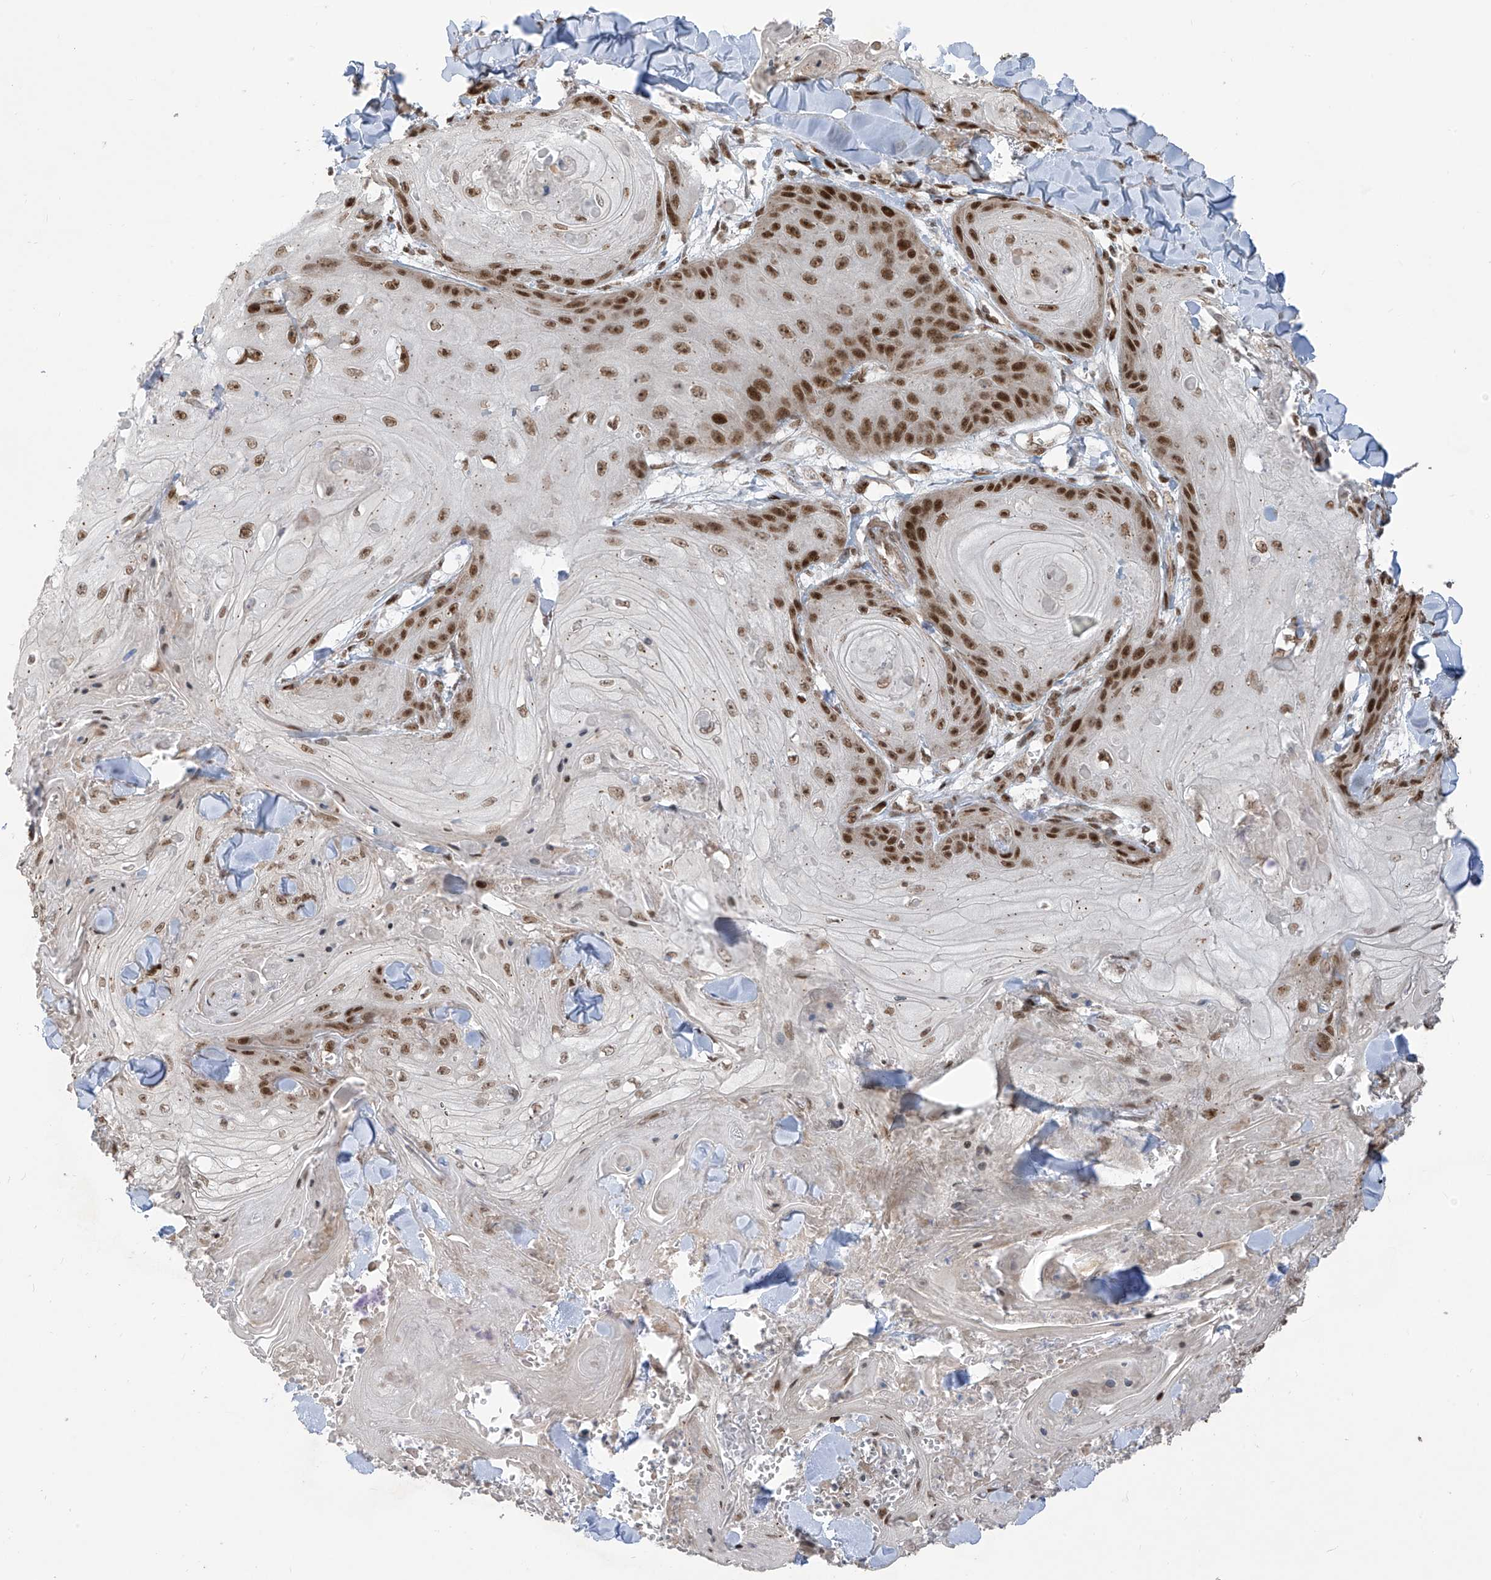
{"staining": {"intensity": "moderate", "quantity": ">75%", "location": "nuclear"}, "tissue": "skin cancer", "cell_type": "Tumor cells", "image_type": "cancer", "snomed": [{"axis": "morphology", "description": "Squamous cell carcinoma, NOS"}, {"axis": "topography", "description": "Skin"}], "caption": "This is an image of immunohistochemistry staining of squamous cell carcinoma (skin), which shows moderate positivity in the nuclear of tumor cells.", "gene": "ARHGEF3", "patient": {"sex": "male", "age": 74}}